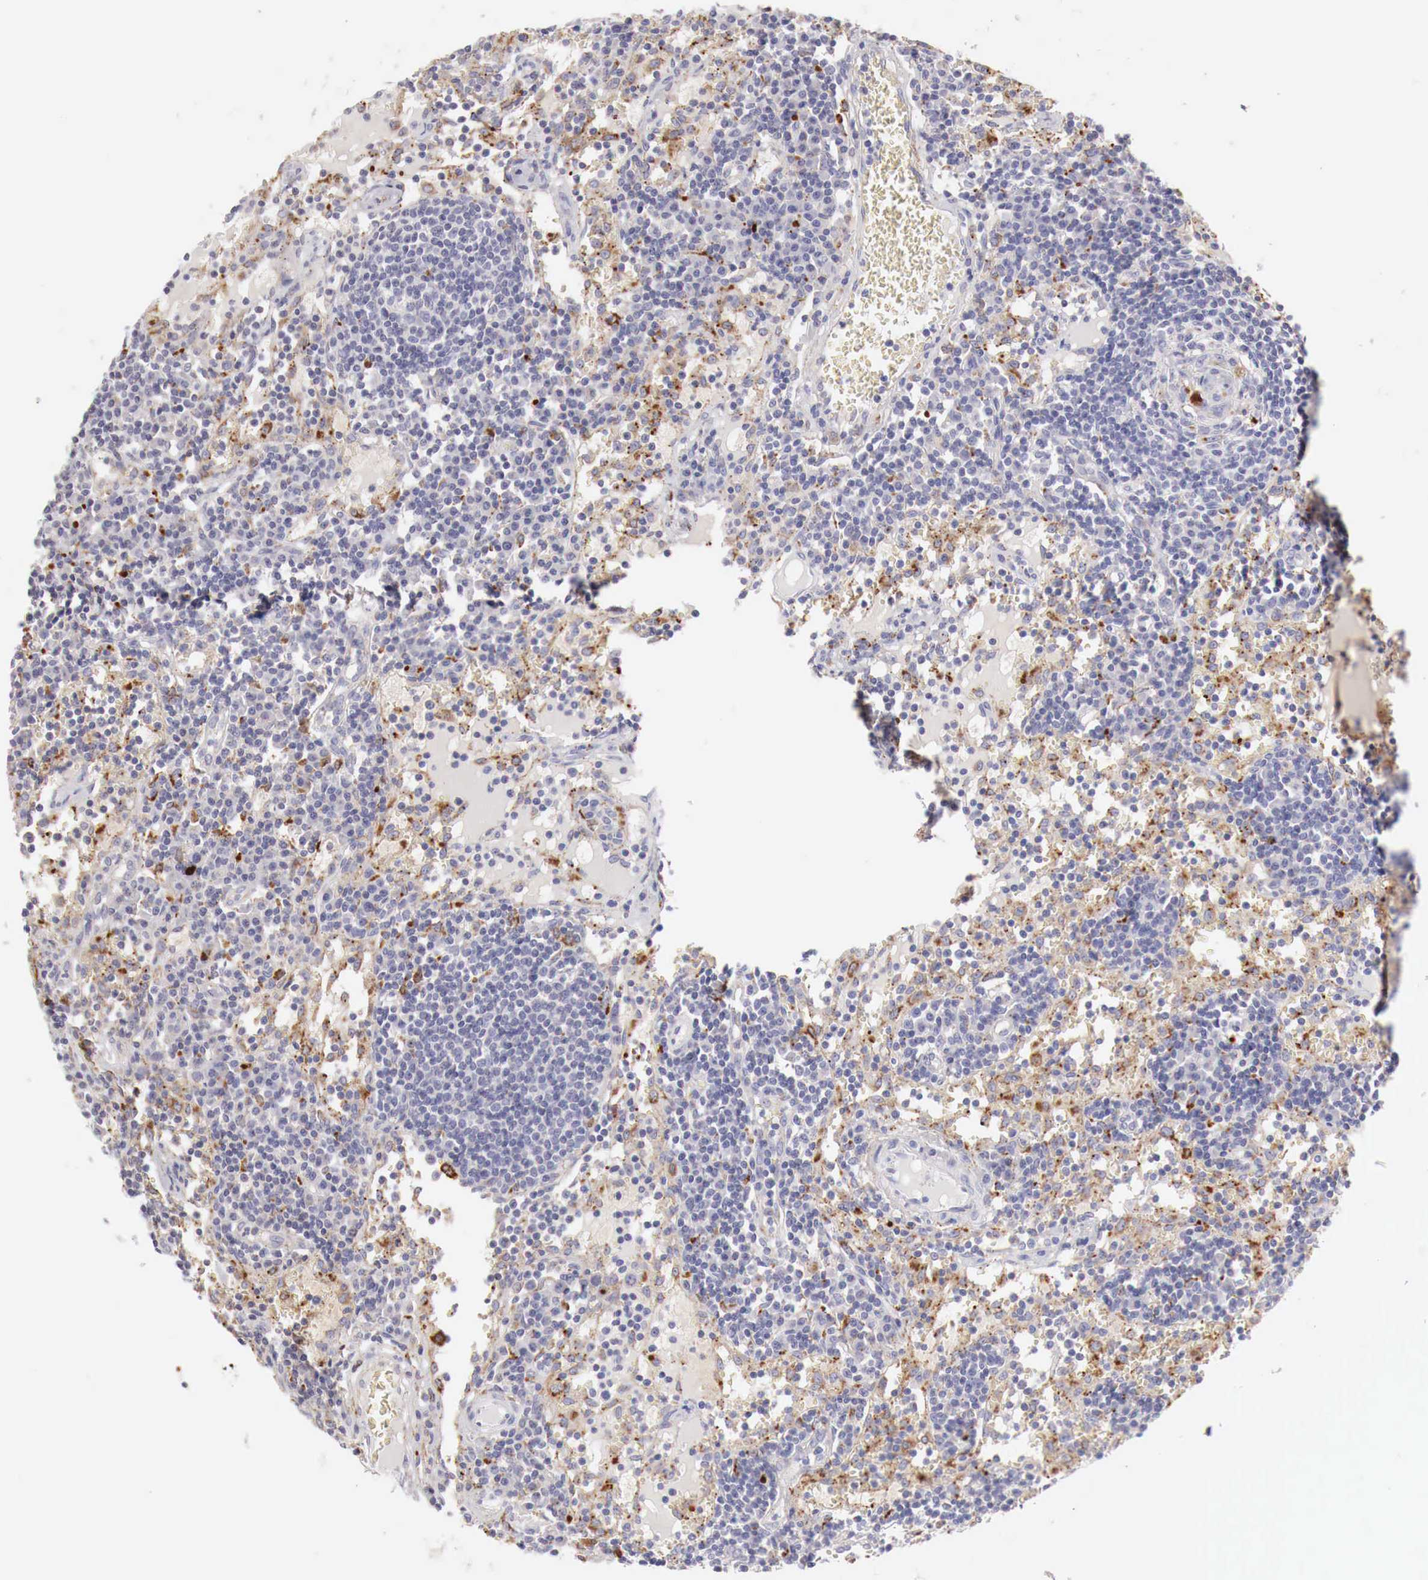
{"staining": {"intensity": "negative", "quantity": "none", "location": "none"}, "tissue": "lymph node", "cell_type": "Germinal center cells", "image_type": "normal", "snomed": [{"axis": "morphology", "description": "Normal tissue, NOS"}, {"axis": "topography", "description": "Lymph node"}], "caption": "DAB (3,3'-diaminobenzidine) immunohistochemical staining of unremarkable lymph node reveals no significant staining in germinal center cells. (Brightfield microscopy of DAB immunohistochemistry at high magnification).", "gene": "GLA", "patient": {"sex": "female", "age": 55}}